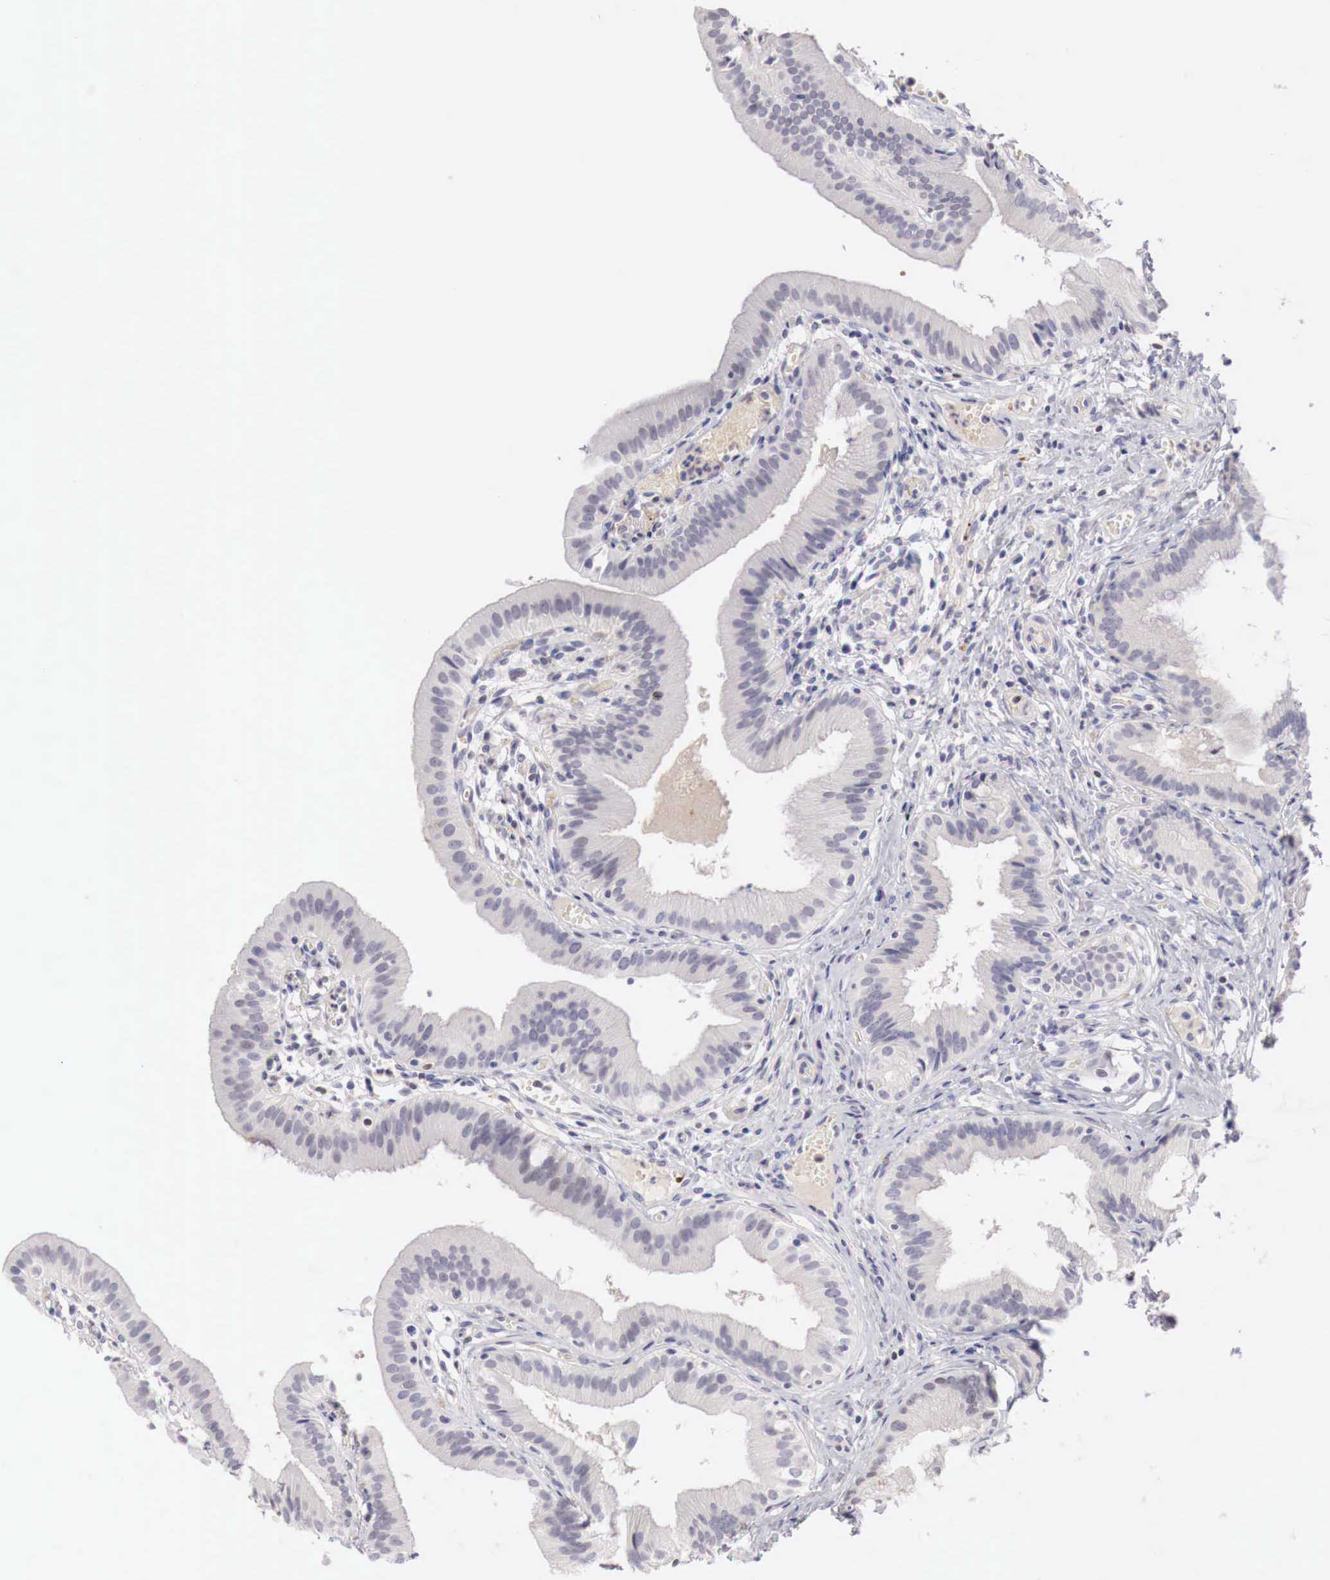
{"staining": {"intensity": "negative", "quantity": "none", "location": "none"}, "tissue": "gallbladder", "cell_type": "Glandular cells", "image_type": "normal", "snomed": [{"axis": "morphology", "description": "Normal tissue, NOS"}, {"axis": "topography", "description": "Gallbladder"}], "caption": "Glandular cells show no significant expression in unremarkable gallbladder. The staining was performed using DAB (3,3'-diaminobenzidine) to visualize the protein expression in brown, while the nuclei were stained in blue with hematoxylin (Magnification: 20x).", "gene": "GATA1", "patient": {"sex": "male", "age": 28}}